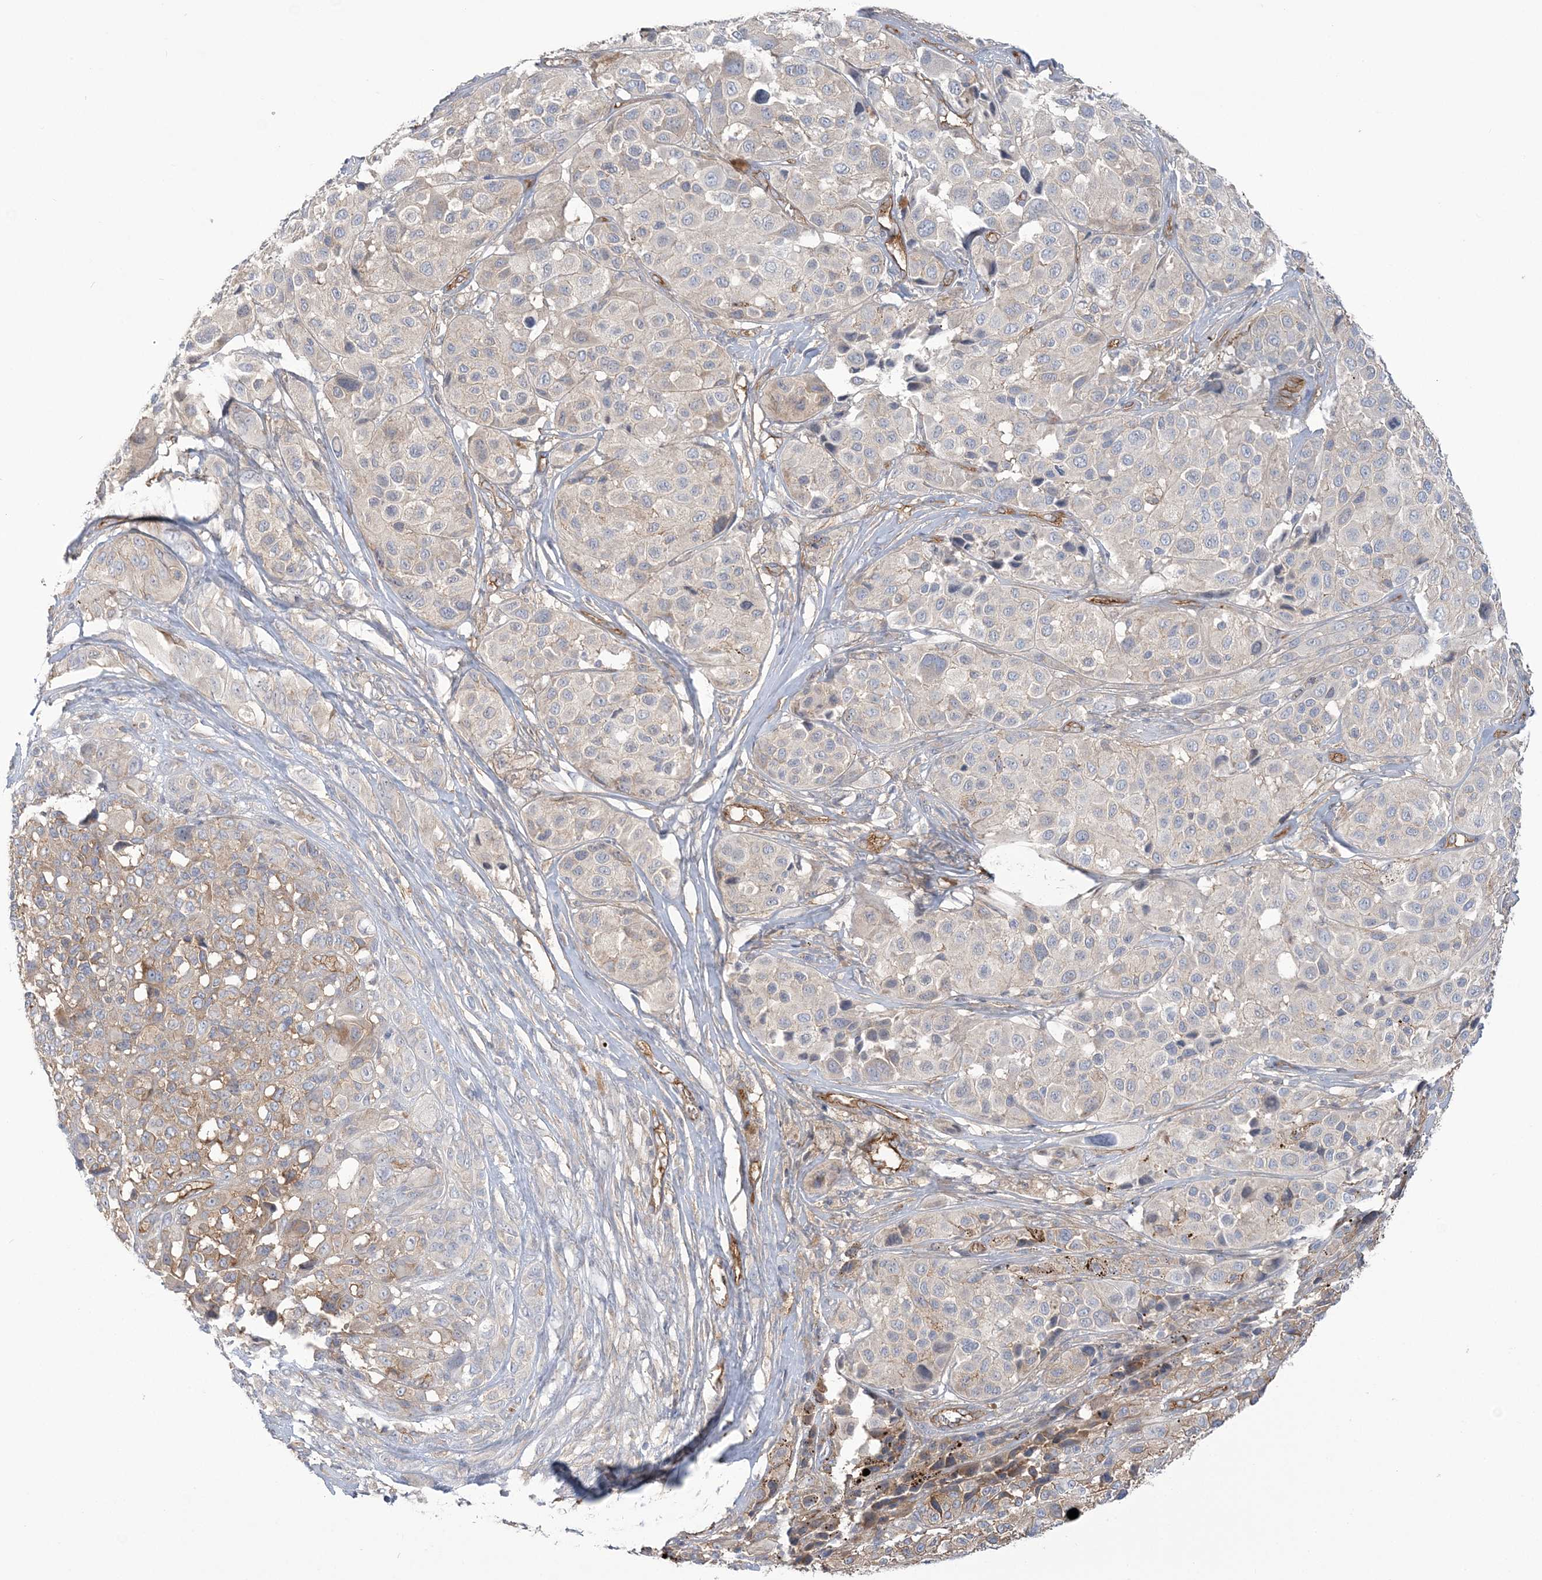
{"staining": {"intensity": "negative", "quantity": "none", "location": "none"}, "tissue": "melanoma", "cell_type": "Tumor cells", "image_type": "cancer", "snomed": [{"axis": "morphology", "description": "Malignant melanoma, NOS"}, {"axis": "topography", "description": "Skin of trunk"}], "caption": "This image is of malignant melanoma stained with immunohistochemistry (IHC) to label a protein in brown with the nuclei are counter-stained blue. There is no expression in tumor cells.", "gene": "RAI14", "patient": {"sex": "male", "age": 71}}